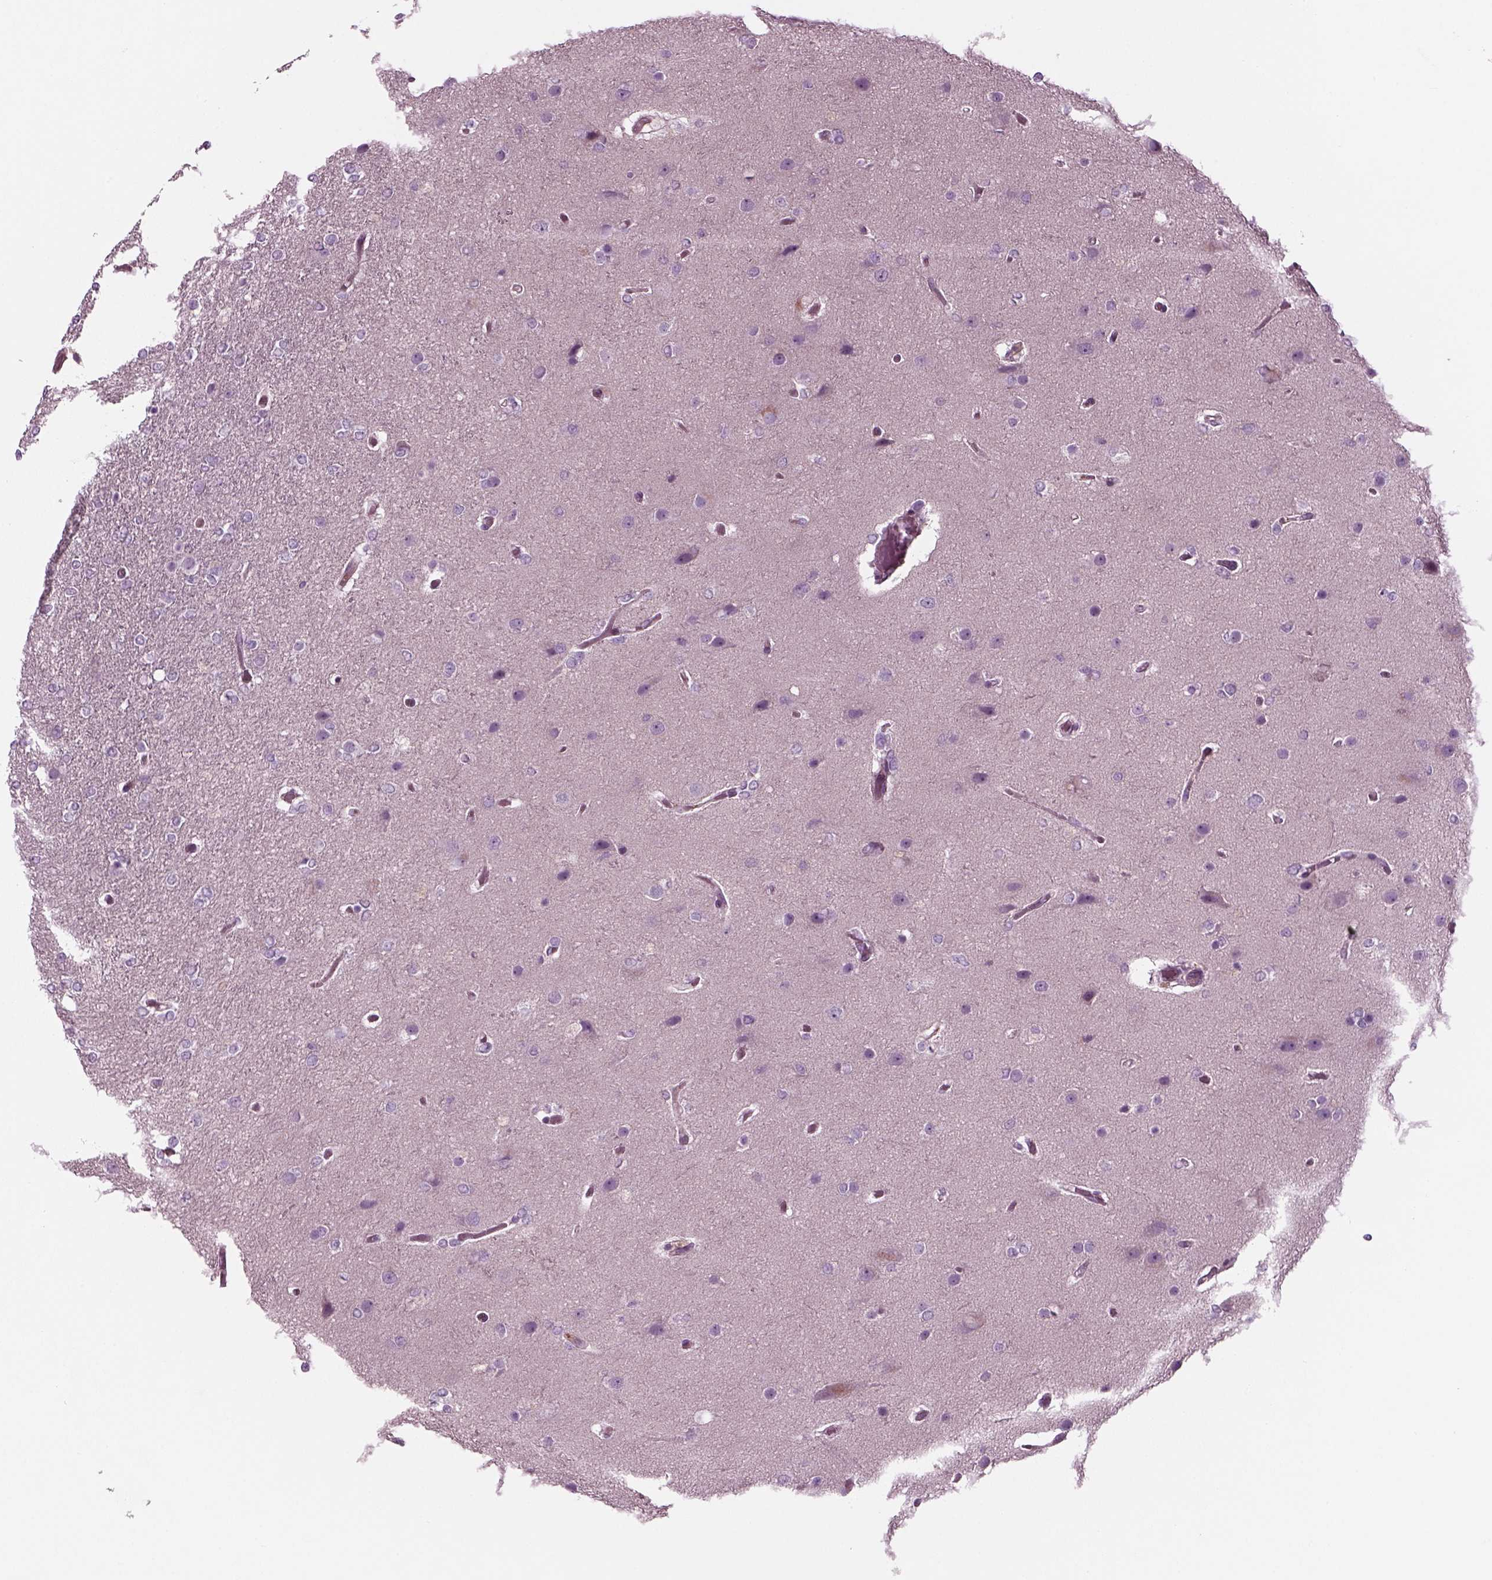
{"staining": {"intensity": "negative", "quantity": "none", "location": "none"}, "tissue": "glioma", "cell_type": "Tumor cells", "image_type": "cancer", "snomed": [{"axis": "morphology", "description": "Glioma, malignant, High grade"}, {"axis": "topography", "description": "Brain"}], "caption": "A photomicrograph of glioma stained for a protein reveals no brown staining in tumor cells. Nuclei are stained in blue.", "gene": "SLC2A3", "patient": {"sex": "female", "age": 61}}